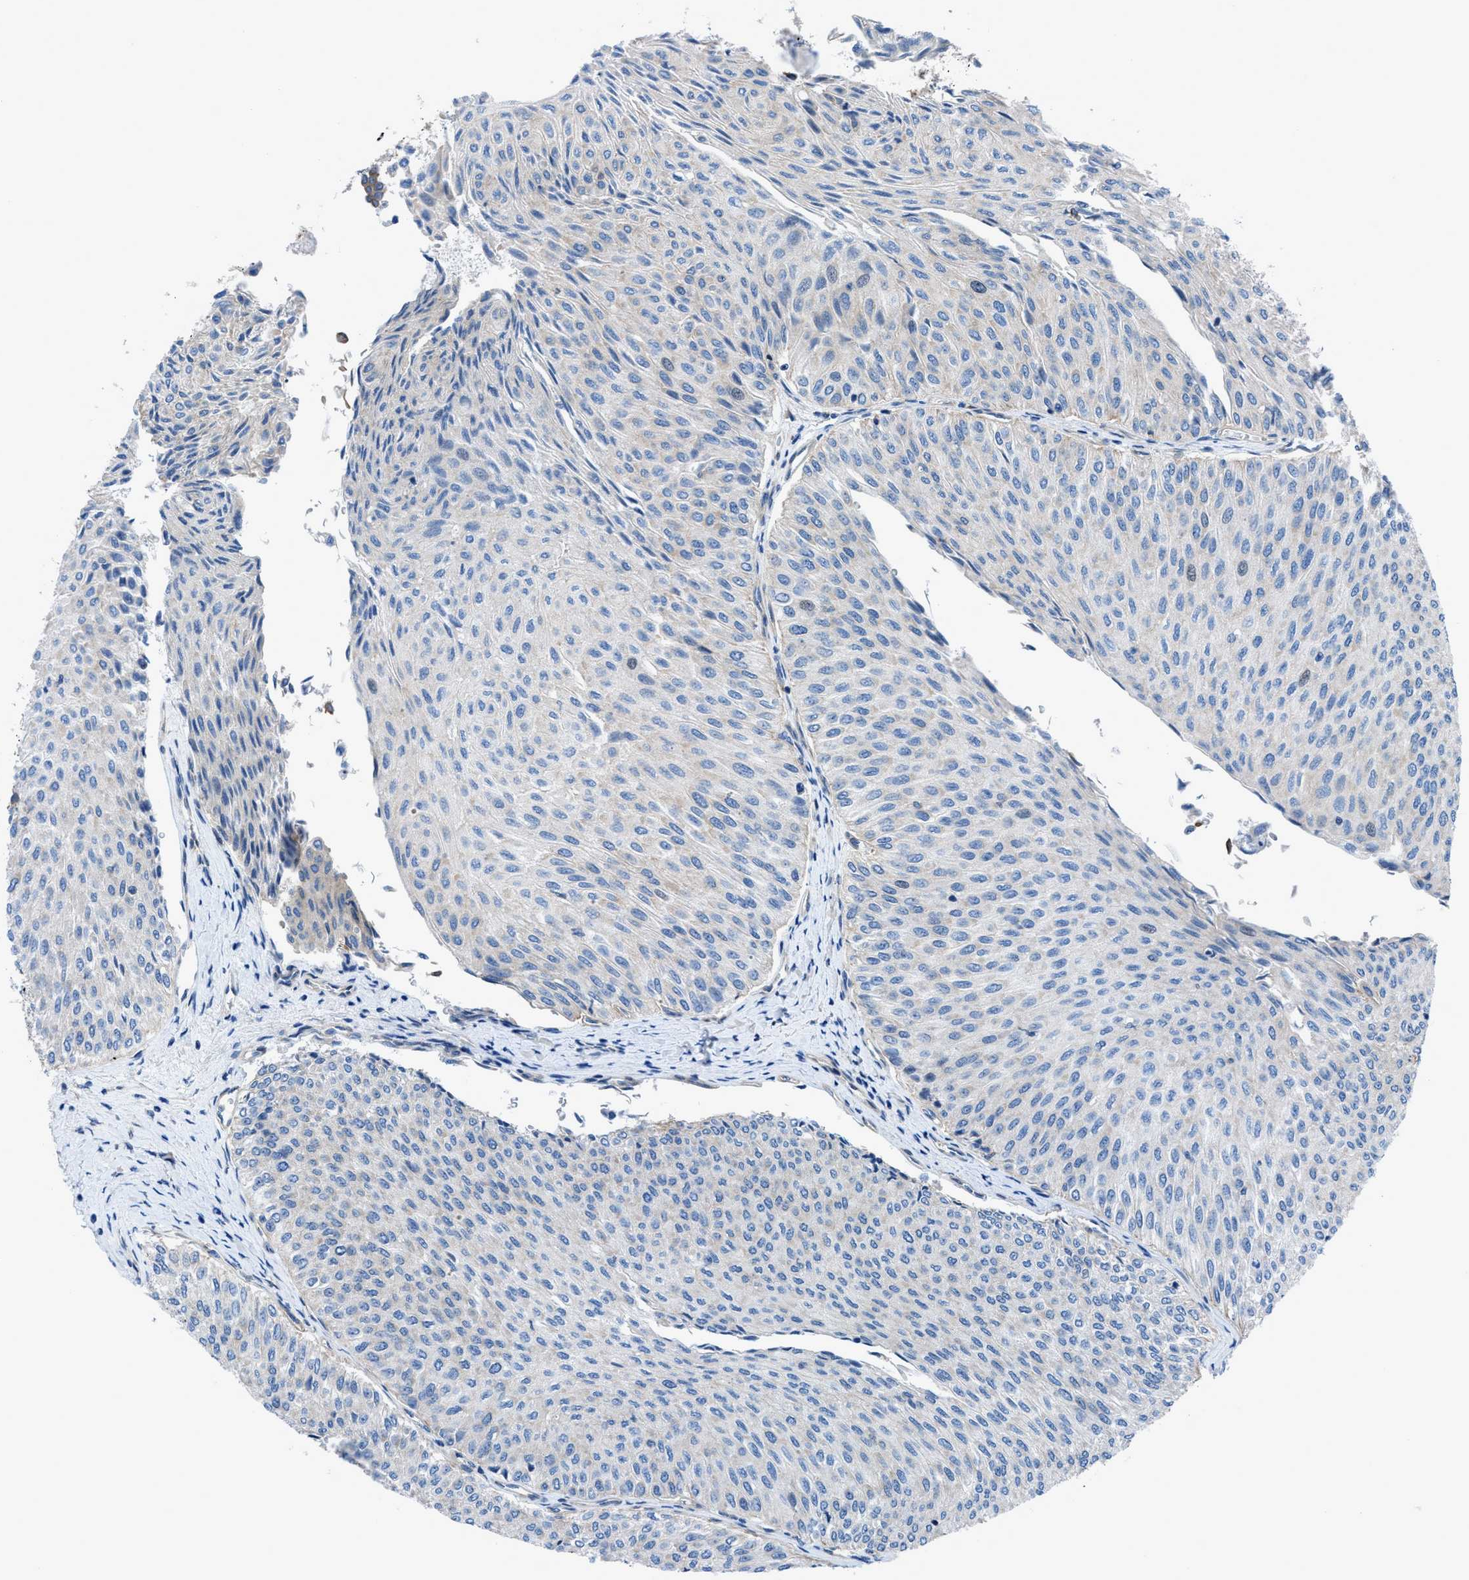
{"staining": {"intensity": "negative", "quantity": "none", "location": "none"}, "tissue": "urothelial cancer", "cell_type": "Tumor cells", "image_type": "cancer", "snomed": [{"axis": "morphology", "description": "Urothelial carcinoma, Low grade"}, {"axis": "topography", "description": "Urinary bladder"}], "caption": "The immunohistochemistry histopathology image has no significant expression in tumor cells of low-grade urothelial carcinoma tissue.", "gene": "DMAC1", "patient": {"sex": "male", "age": 78}}